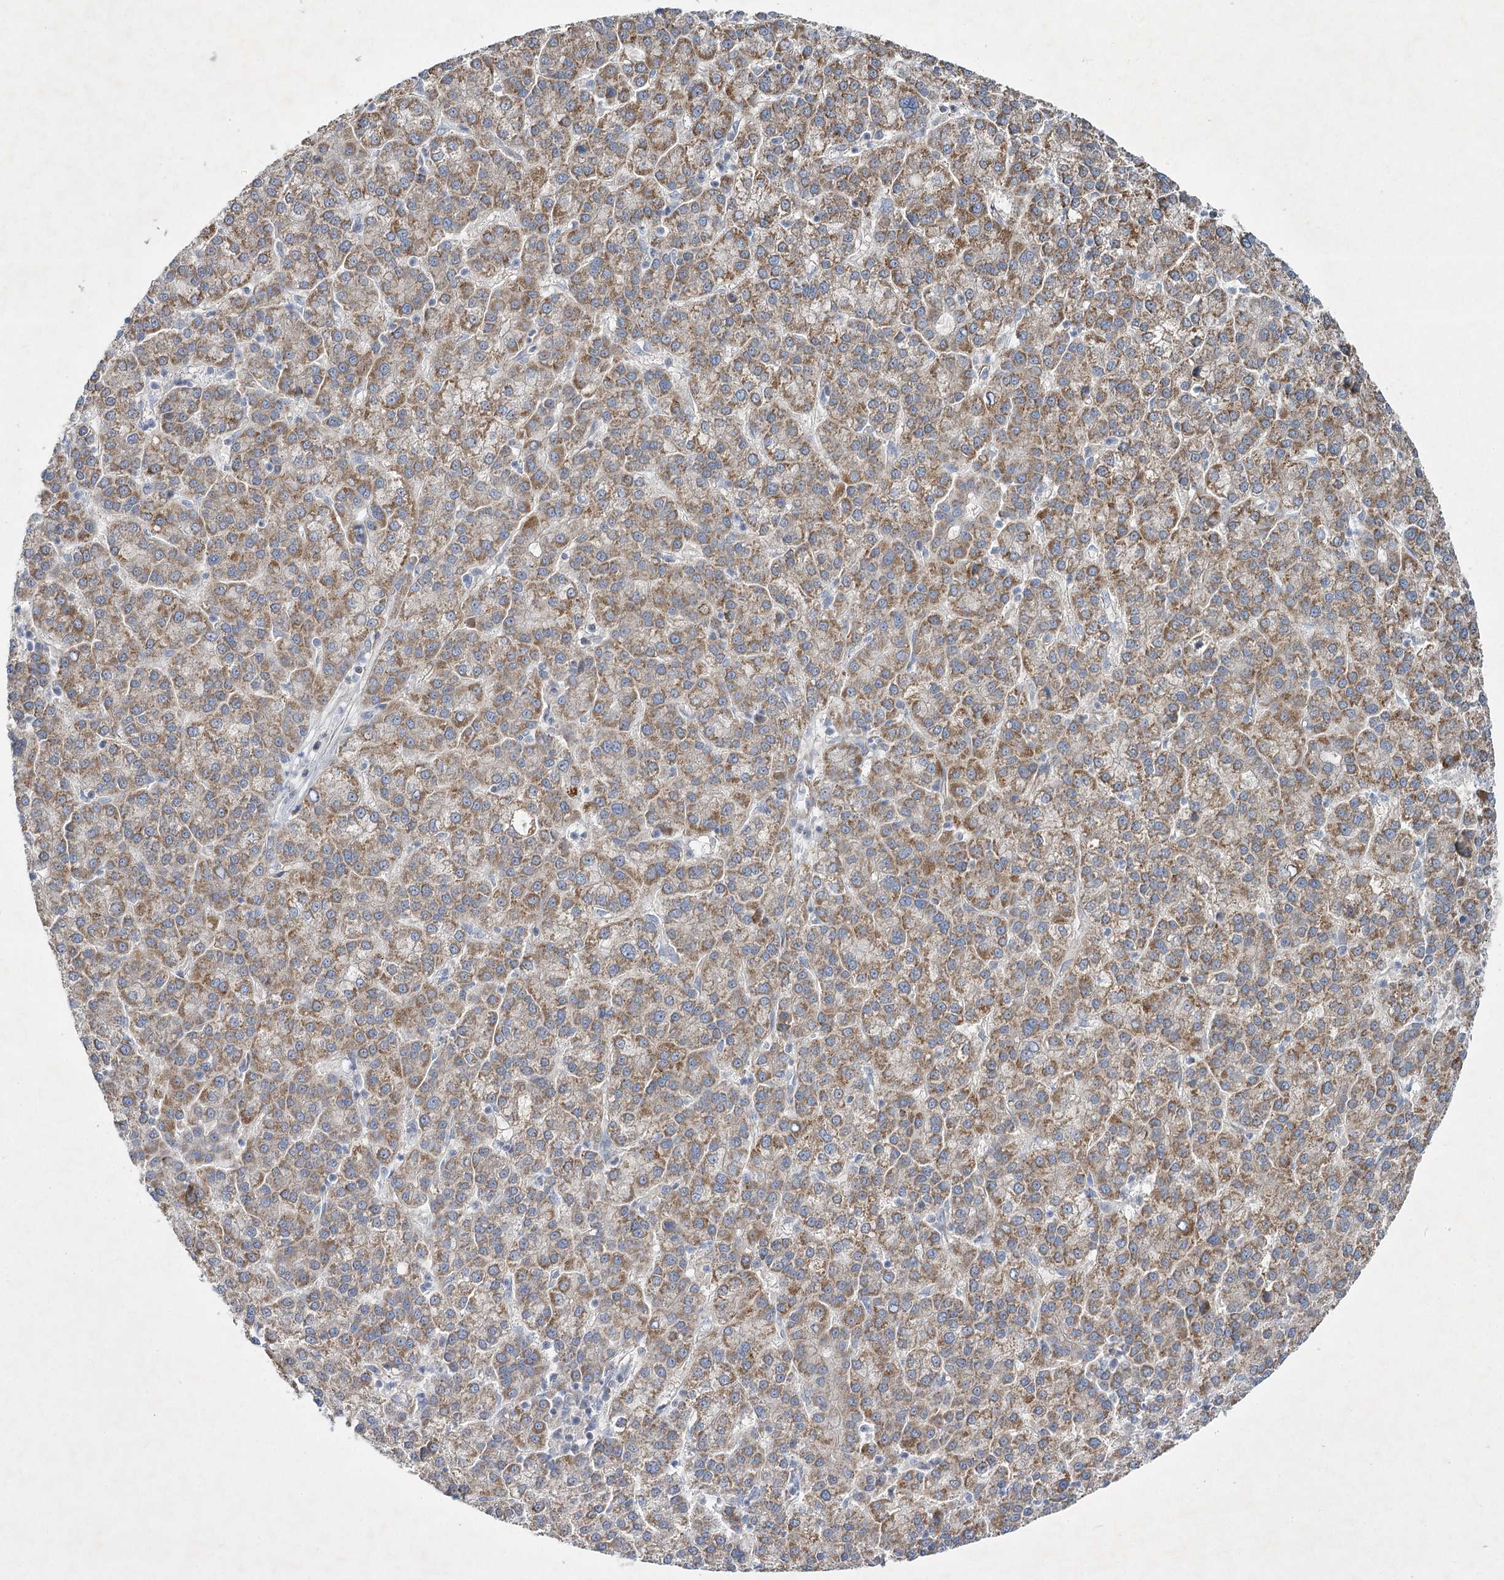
{"staining": {"intensity": "moderate", "quantity": ">75%", "location": "cytoplasmic/membranous"}, "tissue": "liver cancer", "cell_type": "Tumor cells", "image_type": "cancer", "snomed": [{"axis": "morphology", "description": "Carcinoma, Hepatocellular, NOS"}, {"axis": "topography", "description": "Liver"}], "caption": "DAB (3,3'-diaminobenzidine) immunohistochemical staining of liver cancer (hepatocellular carcinoma) exhibits moderate cytoplasmic/membranous protein expression in about >75% of tumor cells.", "gene": "KIAA0825", "patient": {"sex": "female", "age": 58}}